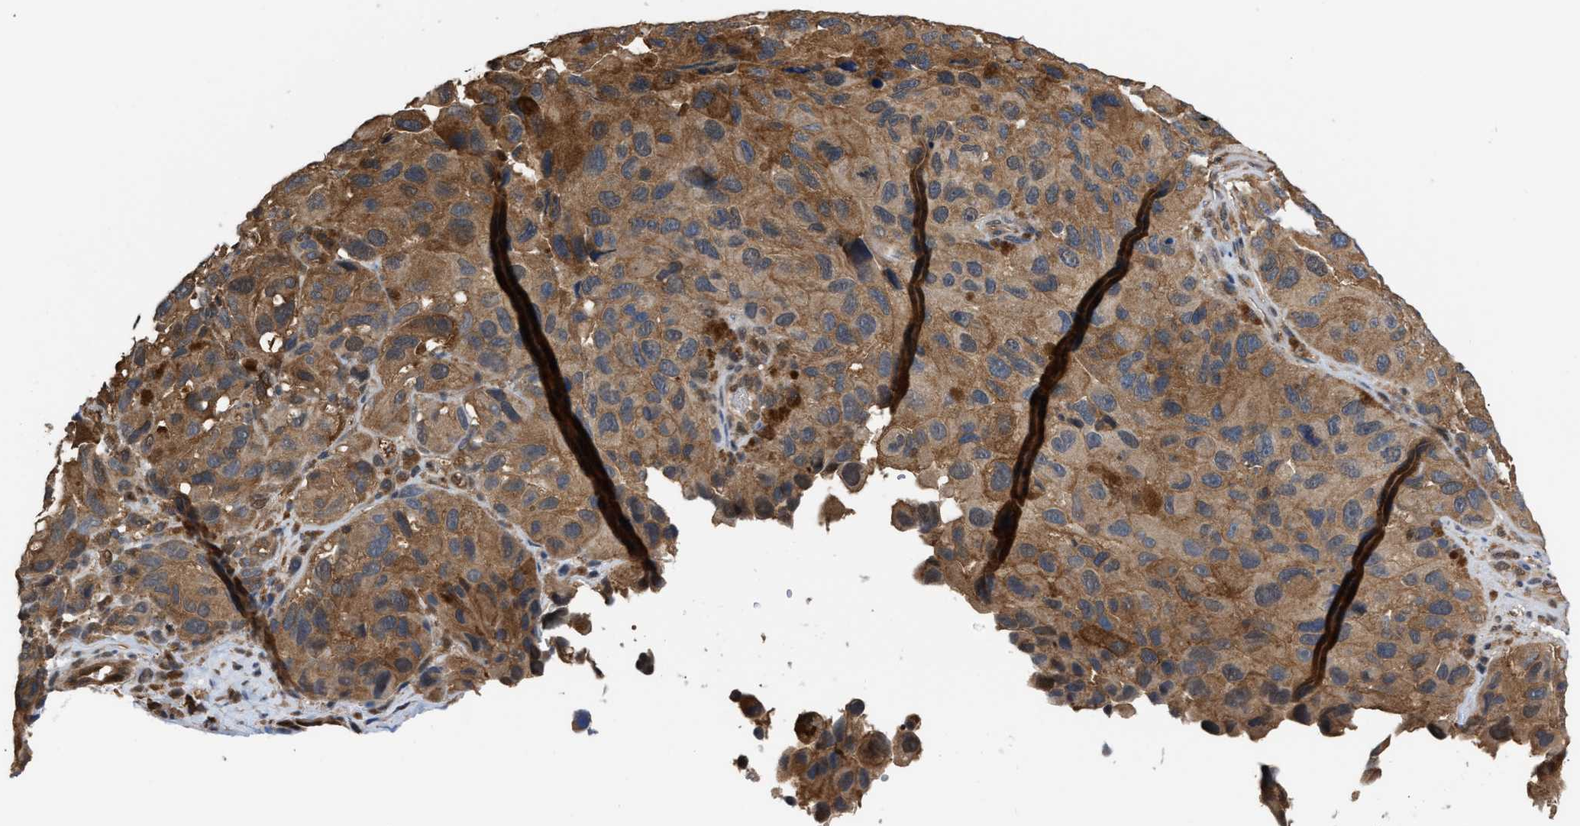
{"staining": {"intensity": "moderate", "quantity": ">75%", "location": "cytoplasmic/membranous"}, "tissue": "melanoma", "cell_type": "Tumor cells", "image_type": "cancer", "snomed": [{"axis": "morphology", "description": "Malignant melanoma, NOS"}, {"axis": "topography", "description": "Skin"}], "caption": "Tumor cells reveal moderate cytoplasmic/membranous staining in approximately >75% of cells in malignant melanoma.", "gene": "SCAI", "patient": {"sex": "female", "age": 73}}